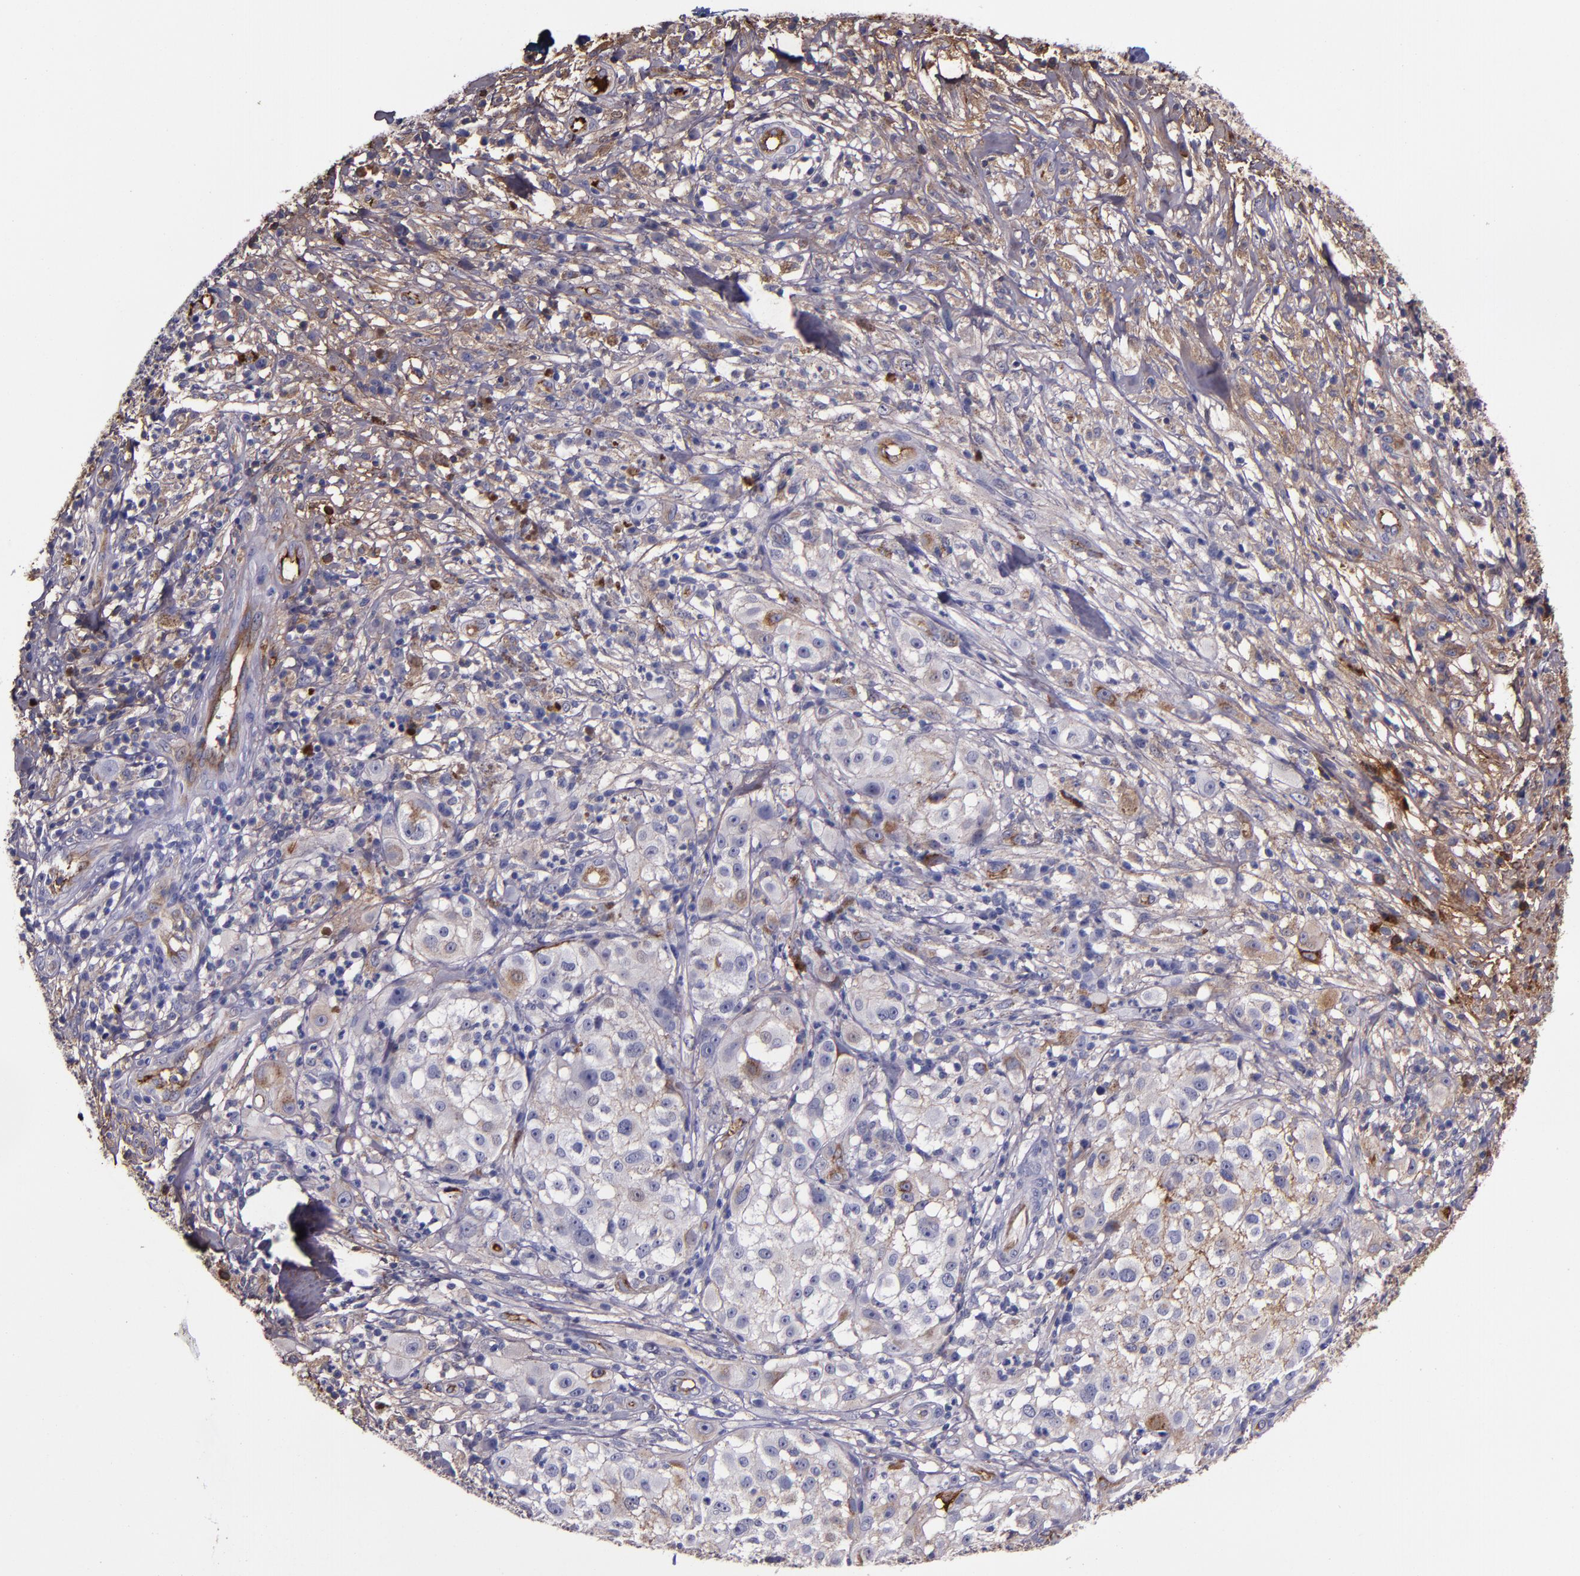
{"staining": {"intensity": "moderate", "quantity": "<25%", "location": "cytoplasmic/membranous"}, "tissue": "melanoma", "cell_type": "Tumor cells", "image_type": "cancer", "snomed": [{"axis": "morphology", "description": "Necrosis, NOS"}, {"axis": "morphology", "description": "Malignant melanoma, NOS"}, {"axis": "topography", "description": "Skin"}], "caption": "Immunohistochemical staining of human malignant melanoma reveals moderate cytoplasmic/membranous protein expression in about <25% of tumor cells. The staining was performed using DAB (3,3'-diaminobenzidine), with brown indicating positive protein expression. Nuclei are stained blue with hematoxylin.", "gene": "A2M", "patient": {"sex": "female", "age": 87}}